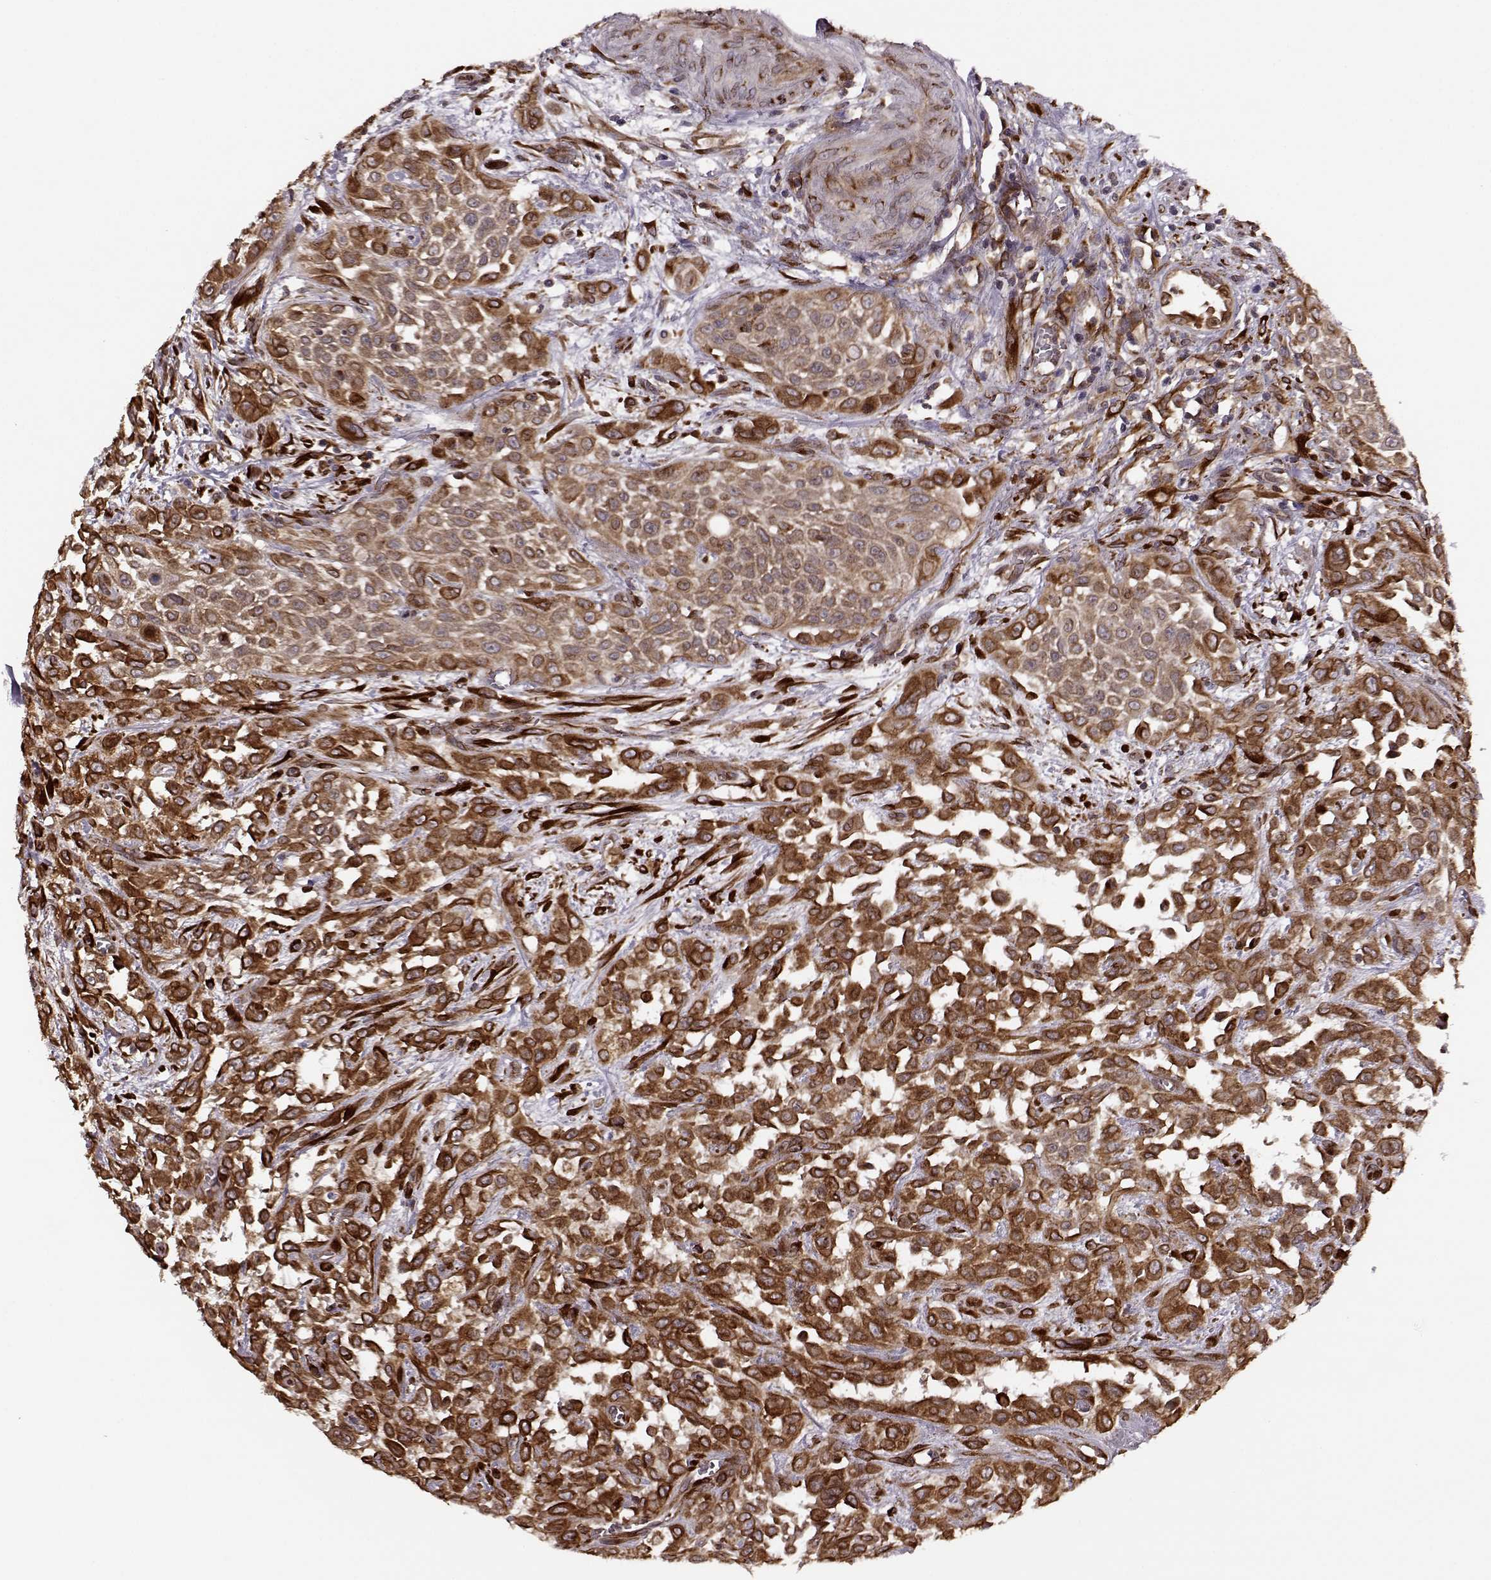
{"staining": {"intensity": "strong", "quantity": "25%-75%", "location": "cytoplasmic/membranous"}, "tissue": "urothelial cancer", "cell_type": "Tumor cells", "image_type": "cancer", "snomed": [{"axis": "morphology", "description": "Urothelial carcinoma, High grade"}, {"axis": "topography", "description": "Urinary bladder"}], "caption": "IHC of urothelial carcinoma (high-grade) shows high levels of strong cytoplasmic/membranous expression in approximately 25%-75% of tumor cells.", "gene": "YIPF5", "patient": {"sex": "male", "age": 57}}